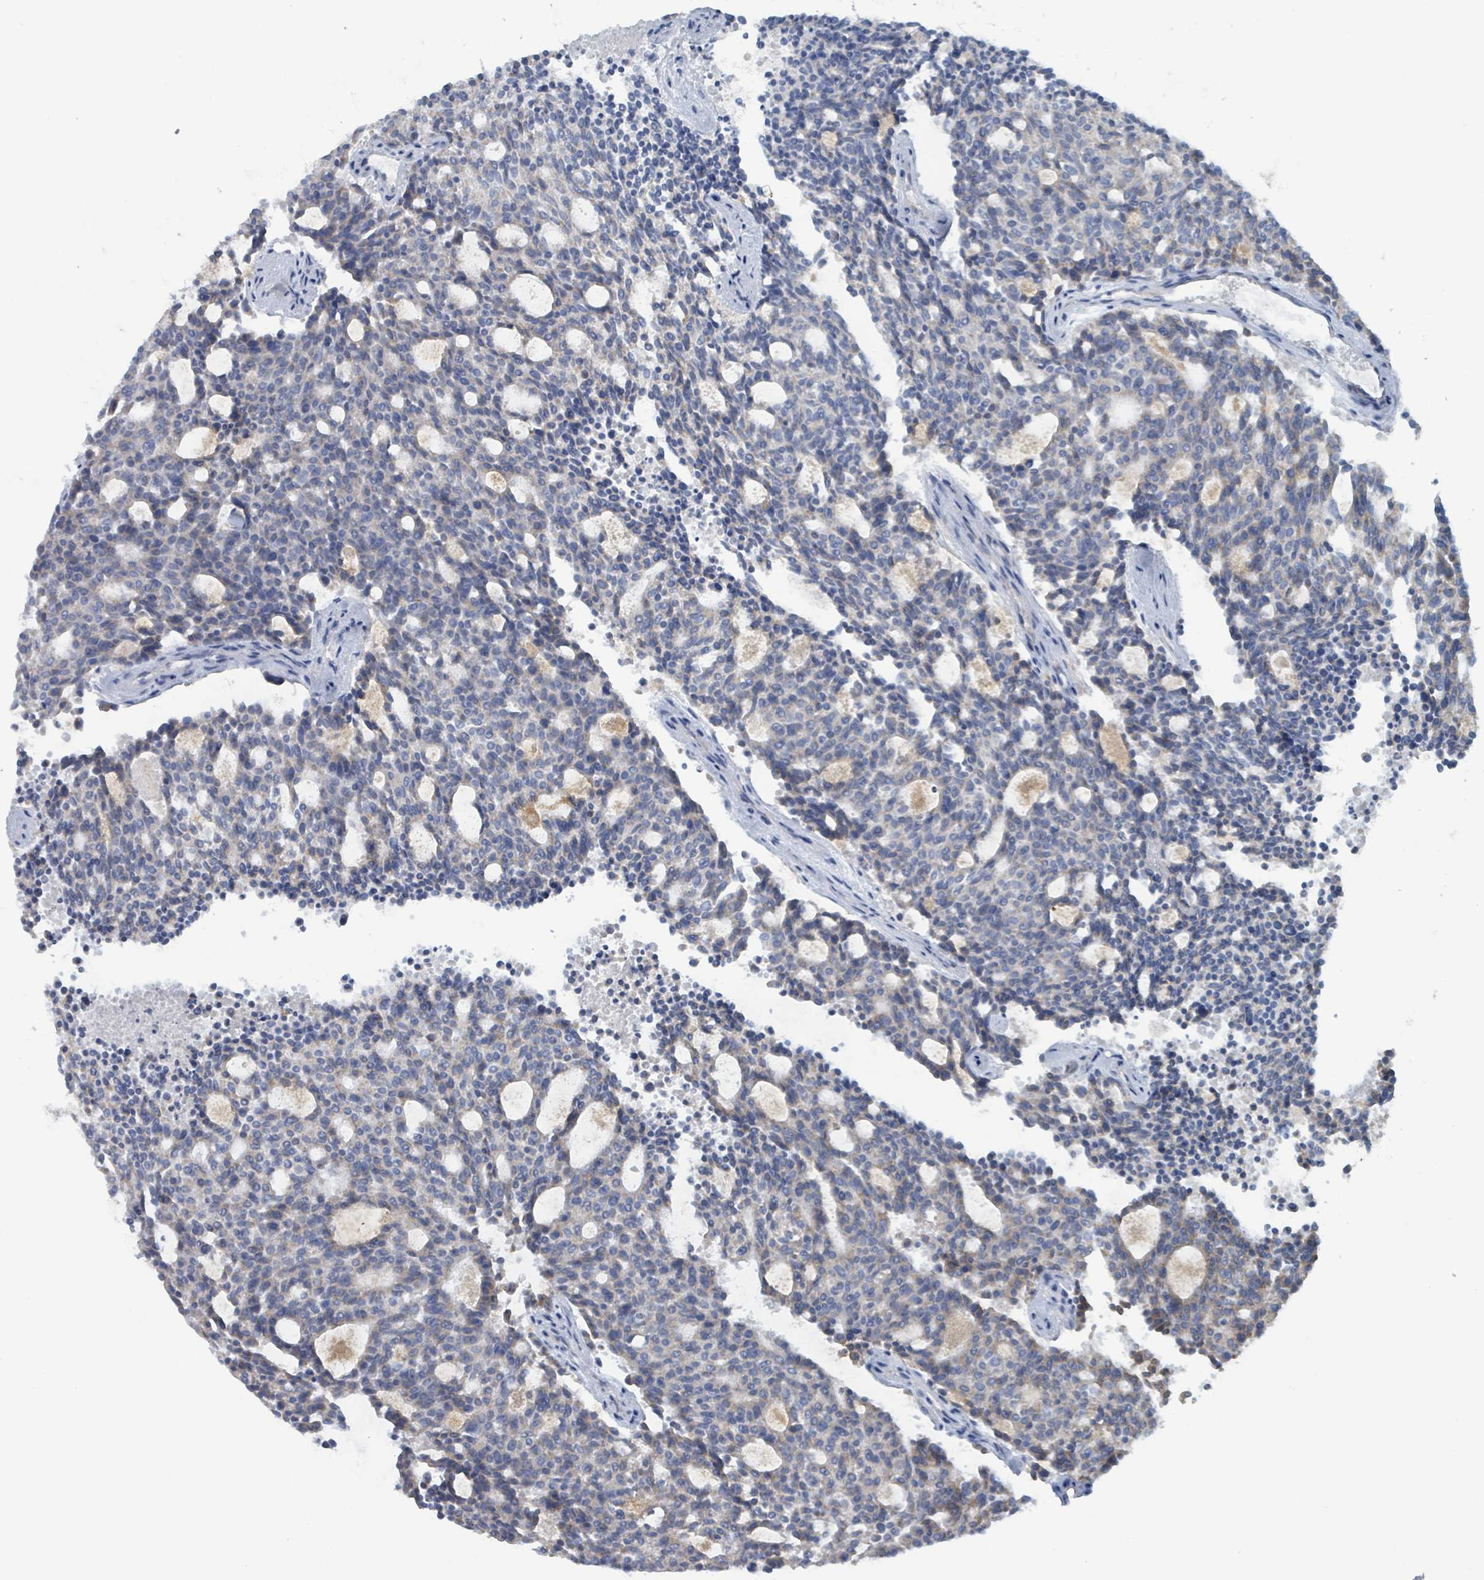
{"staining": {"intensity": "weak", "quantity": "<25%", "location": "cytoplasmic/membranous"}, "tissue": "carcinoid", "cell_type": "Tumor cells", "image_type": "cancer", "snomed": [{"axis": "morphology", "description": "Carcinoid, malignant, NOS"}, {"axis": "topography", "description": "Pancreas"}], "caption": "This is an immunohistochemistry (IHC) histopathology image of carcinoid (malignant). There is no staining in tumor cells.", "gene": "AKR1C4", "patient": {"sex": "female", "age": 54}}